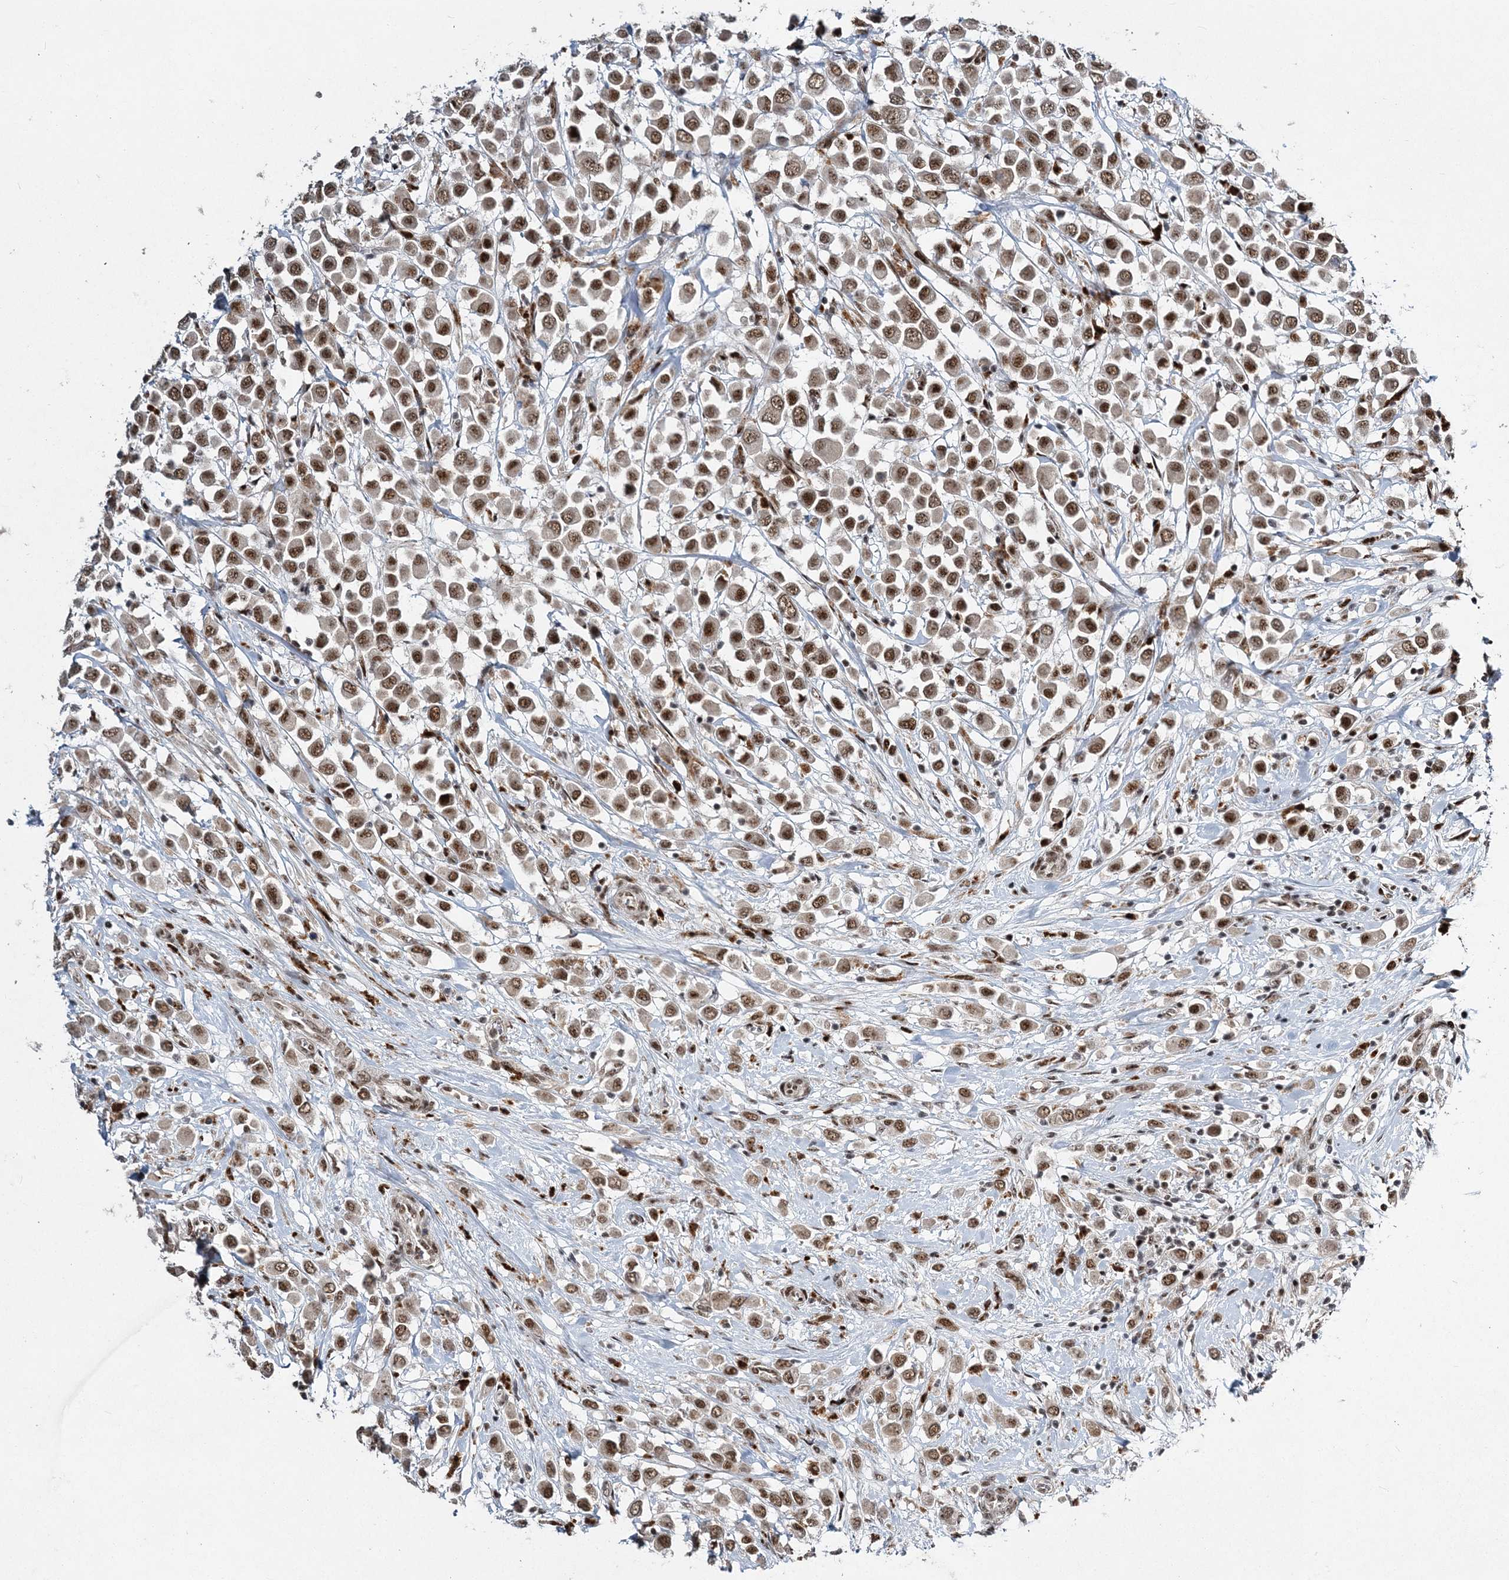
{"staining": {"intensity": "moderate", "quantity": ">75%", "location": "nuclear"}, "tissue": "breast cancer", "cell_type": "Tumor cells", "image_type": "cancer", "snomed": [{"axis": "morphology", "description": "Duct carcinoma"}, {"axis": "topography", "description": "Breast"}], "caption": "DAB (3,3'-diaminobenzidine) immunohistochemical staining of human breast cancer (infiltrating ductal carcinoma) exhibits moderate nuclear protein positivity in approximately >75% of tumor cells.", "gene": "CWC22", "patient": {"sex": "female", "age": 61}}